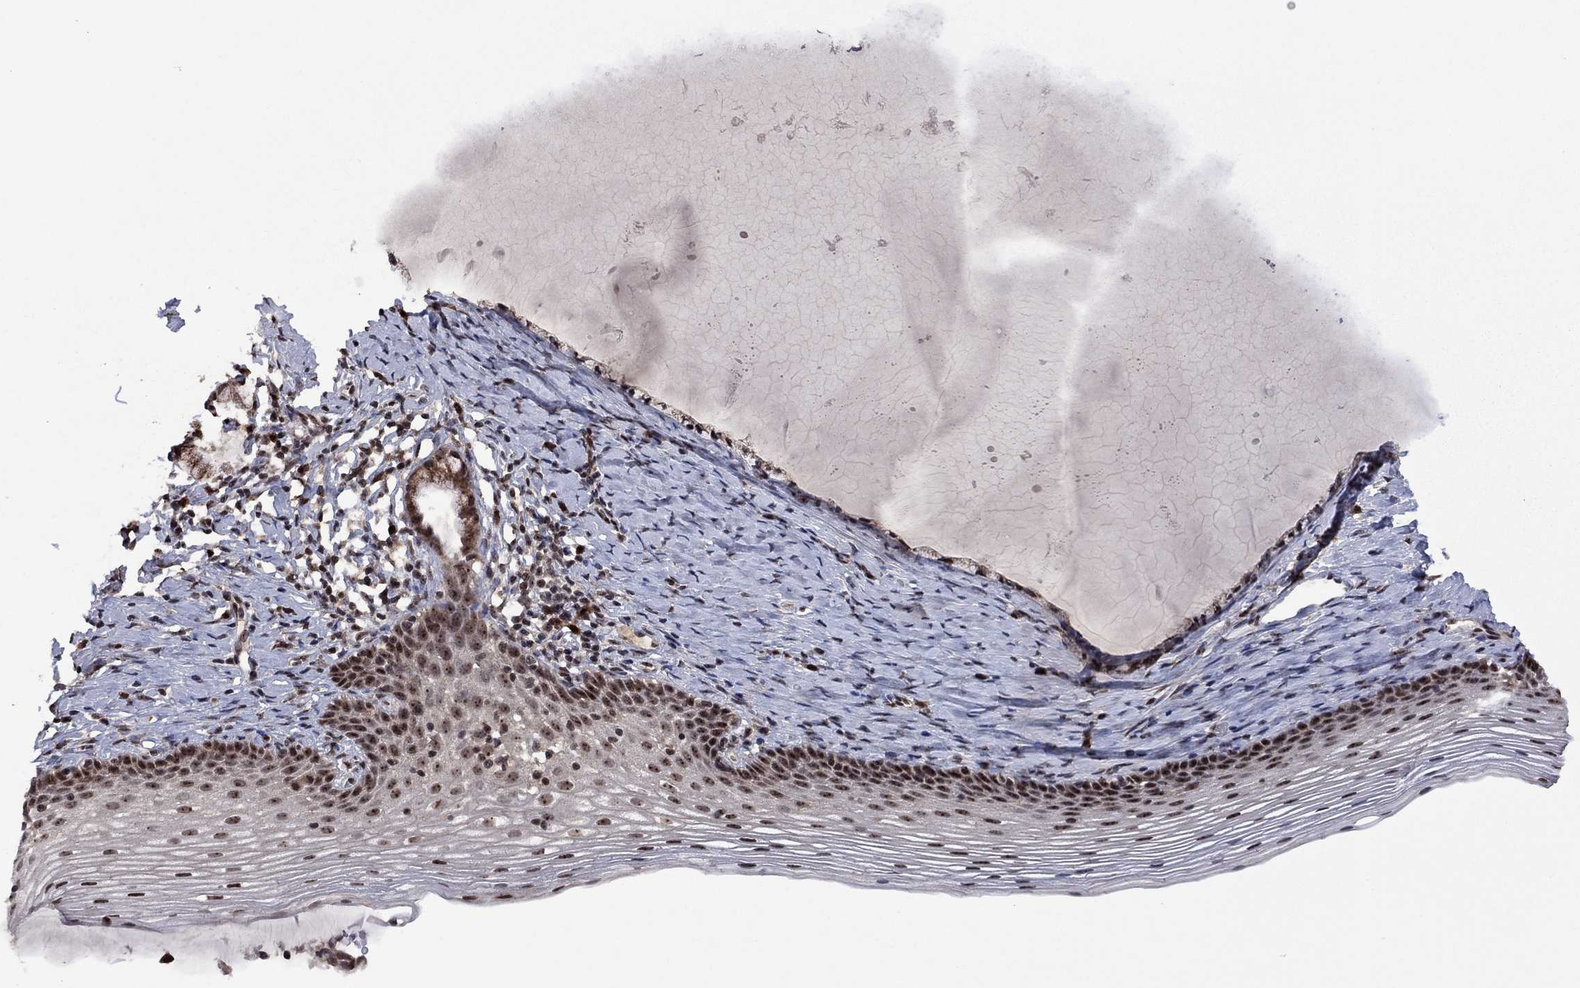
{"staining": {"intensity": "moderate", "quantity": "<25%", "location": "nuclear"}, "tissue": "cervix", "cell_type": "Glandular cells", "image_type": "normal", "snomed": [{"axis": "morphology", "description": "Normal tissue, NOS"}, {"axis": "topography", "description": "Cervix"}], "caption": "IHC (DAB) staining of benign cervix exhibits moderate nuclear protein staining in about <25% of glandular cells.", "gene": "FBLL1", "patient": {"sex": "female", "age": 39}}